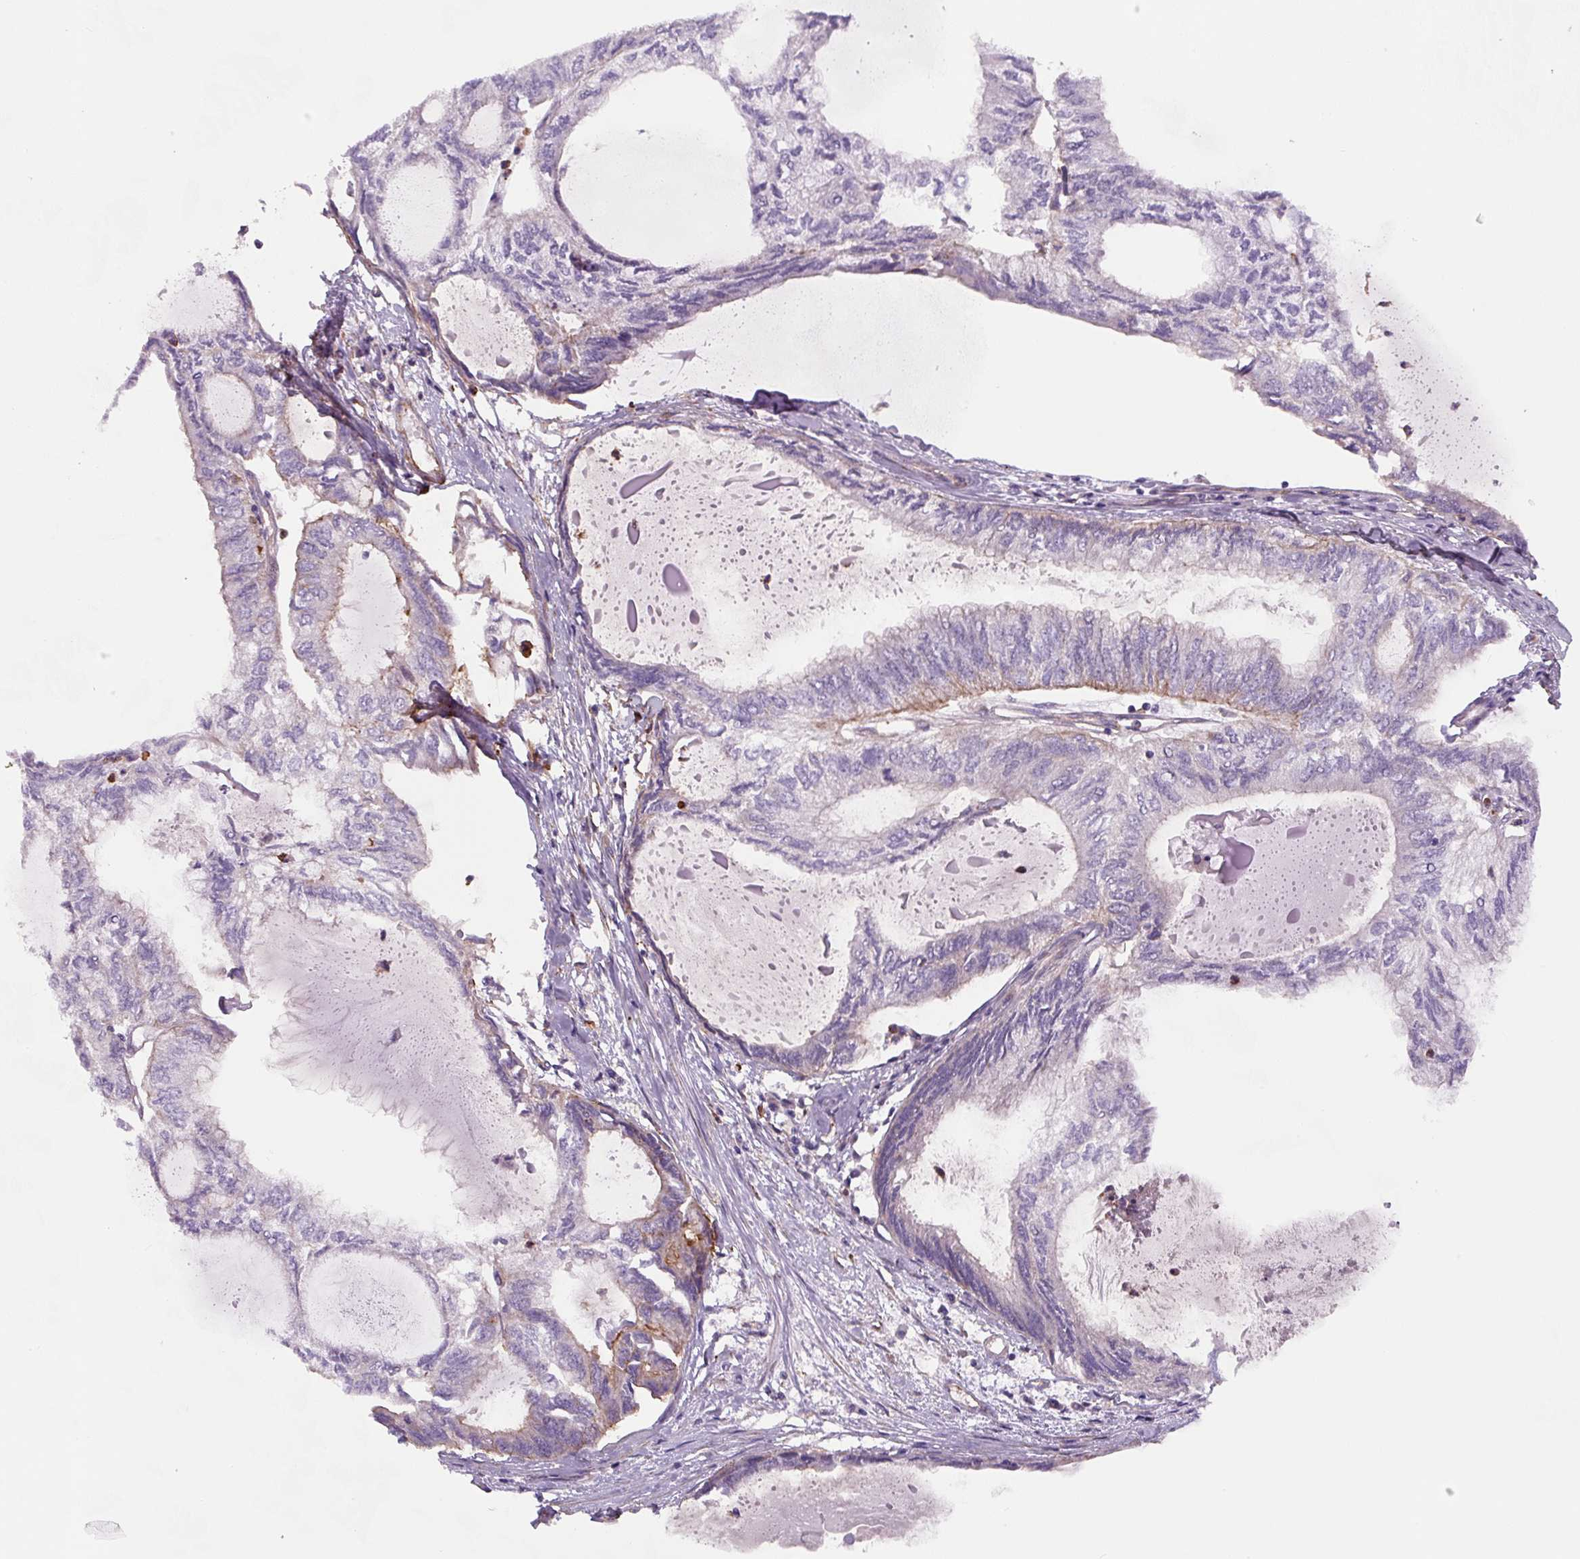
{"staining": {"intensity": "negative", "quantity": "none", "location": "none"}, "tissue": "endometrial cancer", "cell_type": "Tumor cells", "image_type": "cancer", "snomed": [{"axis": "morphology", "description": "Adenocarcinoma, NOS"}, {"axis": "topography", "description": "Endometrium"}], "caption": "This is an immunohistochemistry (IHC) photomicrograph of endometrial adenocarcinoma. There is no staining in tumor cells.", "gene": "DHFR2", "patient": {"sex": "female", "age": 80}}